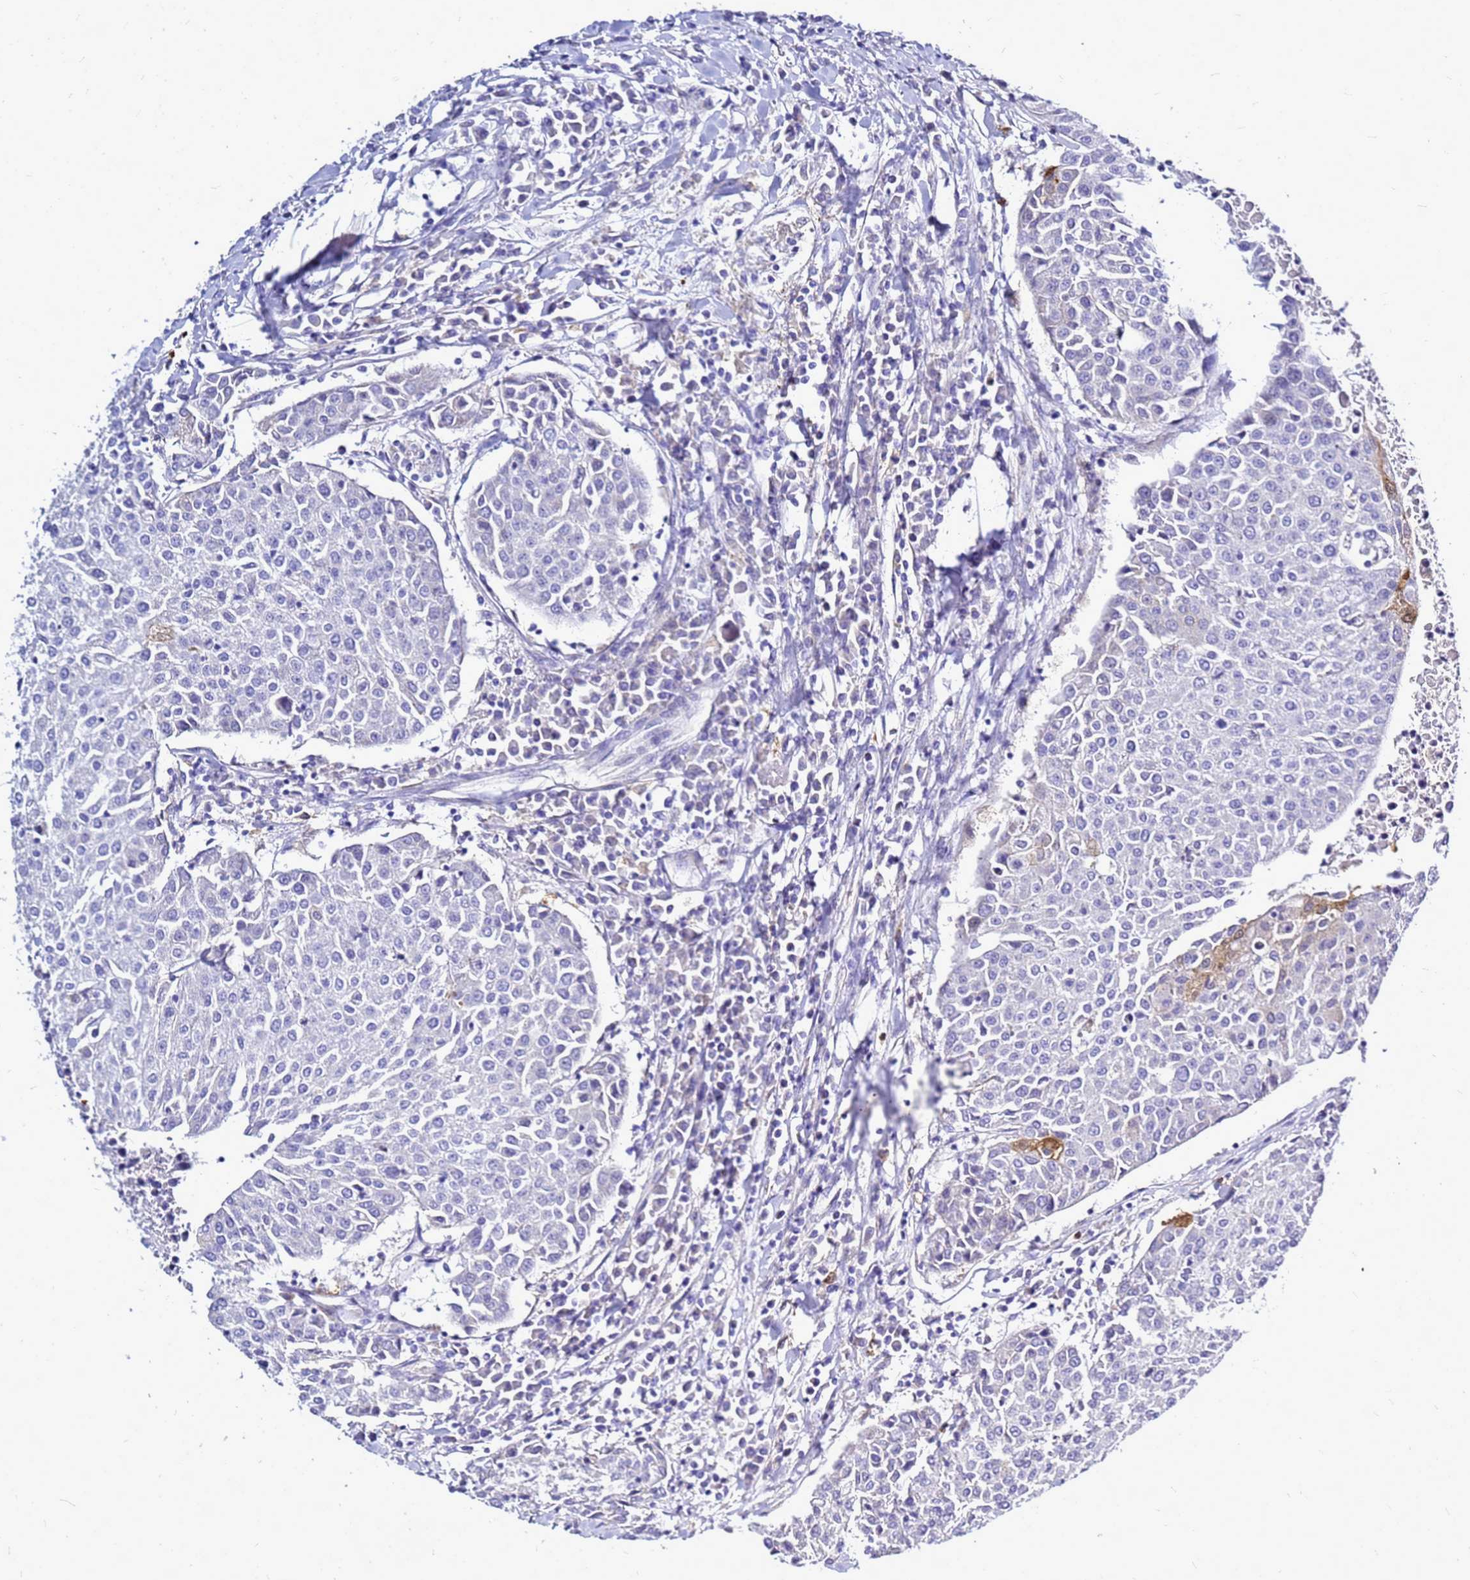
{"staining": {"intensity": "negative", "quantity": "none", "location": "none"}, "tissue": "urothelial cancer", "cell_type": "Tumor cells", "image_type": "cancer", "snomed": [{"axis": "morphology", "description": "Urothelial carcinoma, High grade"}, {"axis": "topography", "description": "Urinary bladder"}], "caption": "Immunohistochemical staining of urothelial cancer shows no significant expression in tumor cells. (DAB IHC with hematoxylin counter stain).", "gene": "CSTA", "patient": {"sex": "female", "age": 85}}